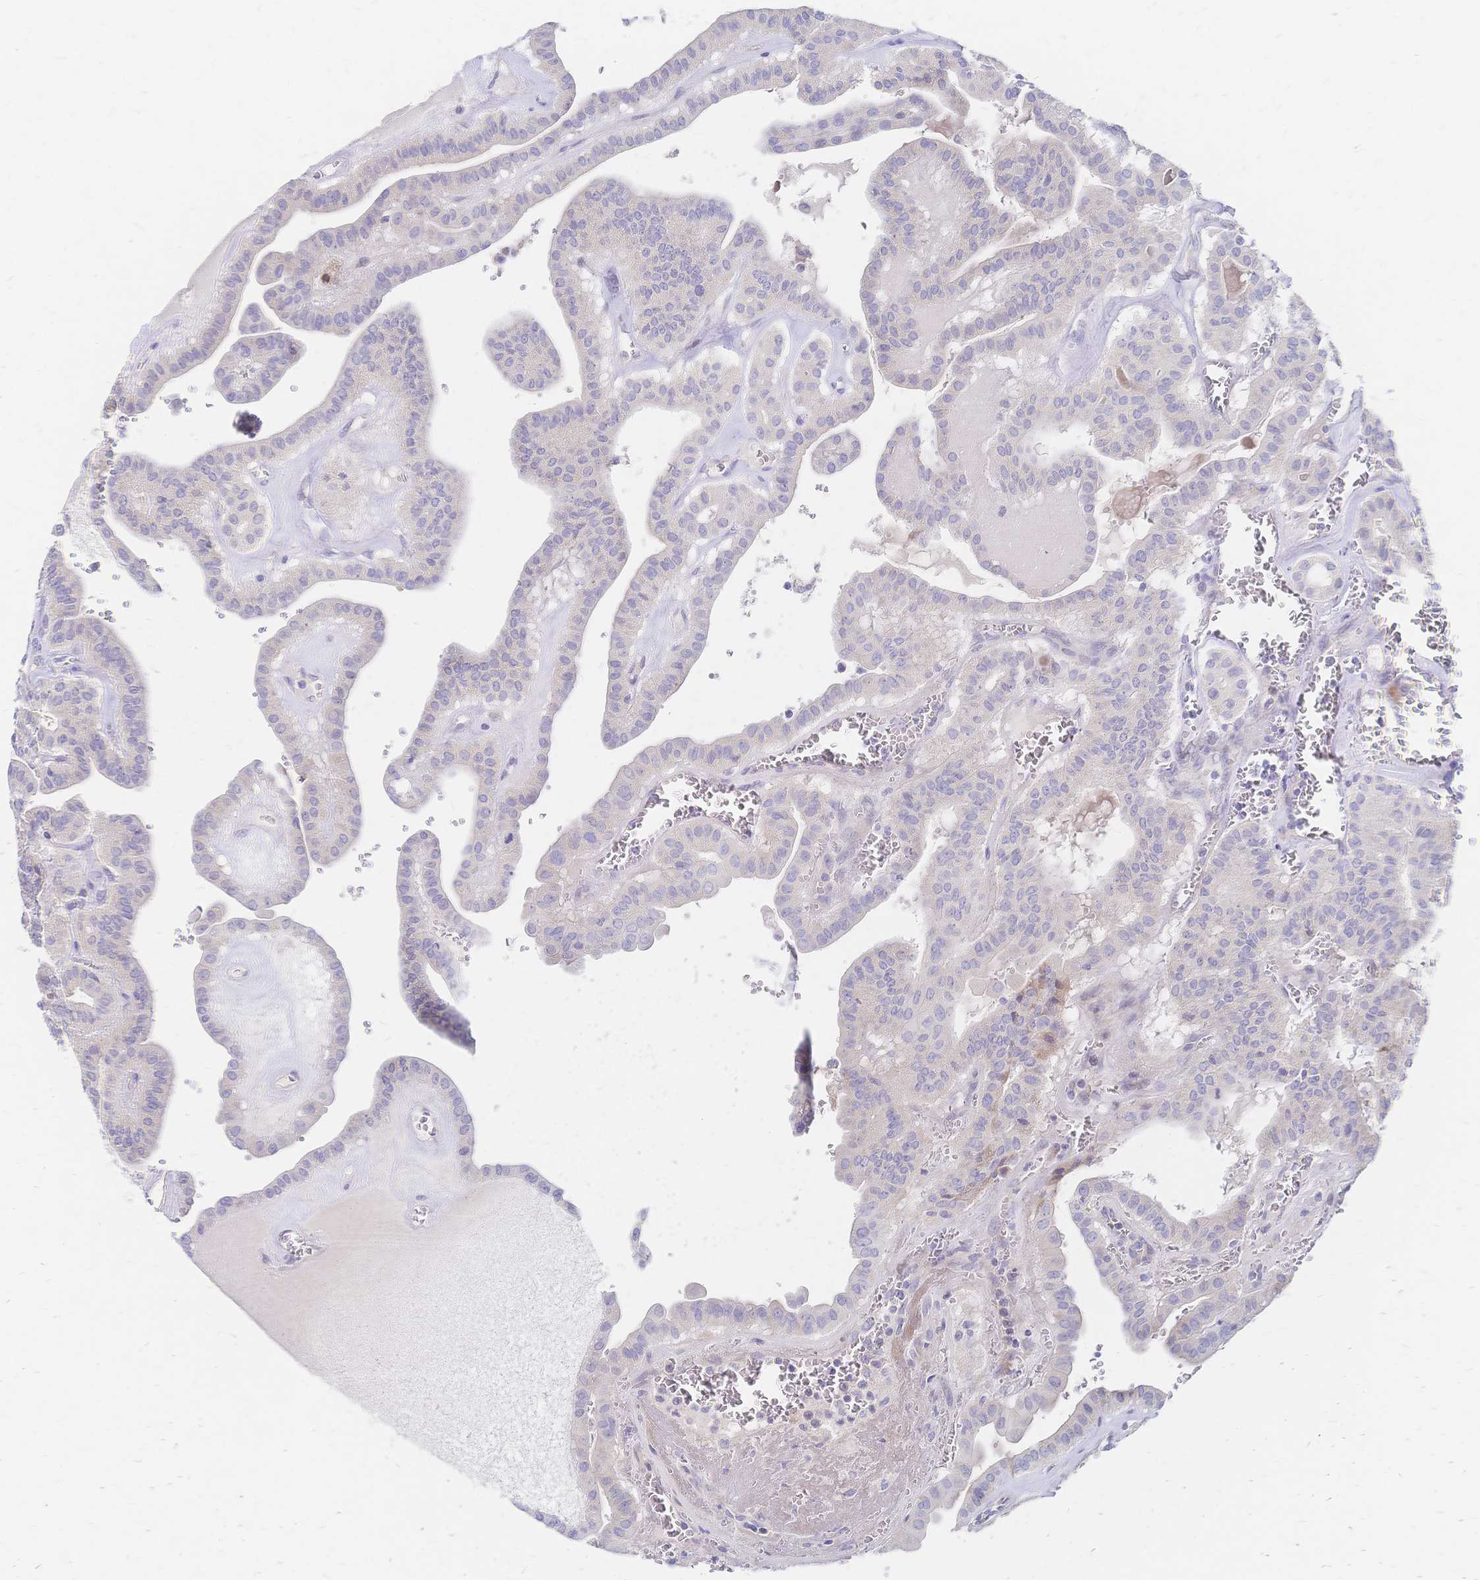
{"staining": {"intensity": "negative", "quantity": "none", "location": "none"}, "tissue": "thyroid cancer", "cell_type": "Tumor cells", "image_type": "cancer", "snomed": [{"axis": "morphology", "description": "Papillary adenocarcinoma, NOS"}, {"axis": "topography", "description": "Thyroid gland"}], "caption": "Immunohistochemical staining of thyroid papillary adenocarcinoma displays no significant positivity in tumor cells.", "gene": "VWC2L", "patient": {"sex": "male", "age": 52}}